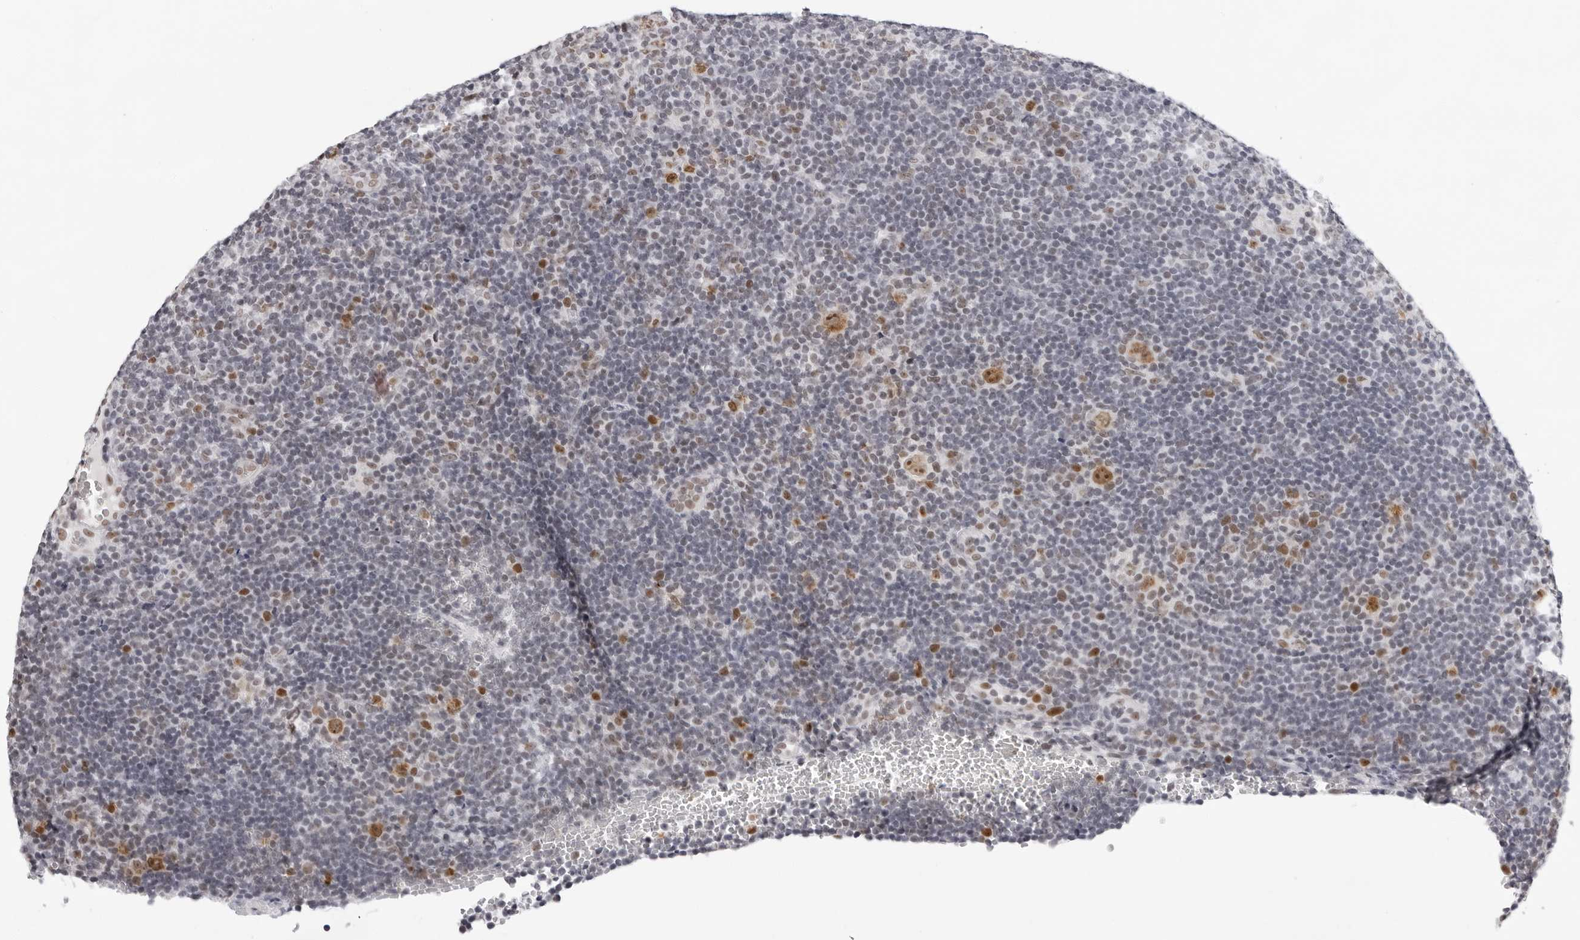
{"staining": {"intensity": "moderate", "quantity": ">75%", "location": "nuclear"}, "tissue": "lymphoma", "cell_type": "Tumor cells", "image_type": "cancer", "snomed": [{"axis": "morphology", "description": "Hodgkin's disease, NOS"}, {"axis": "topography", "description": "Lymph node"}], "caption": "Protein expression by immunohistochemistry shows moderate nuclear staining in about >75% of tumor cells in lymphoma. (brown staining indicates protein expression, while blue staining denotes nuclei).", "gene": "USP1", "patient": {"sex": "female", "age": 57}}